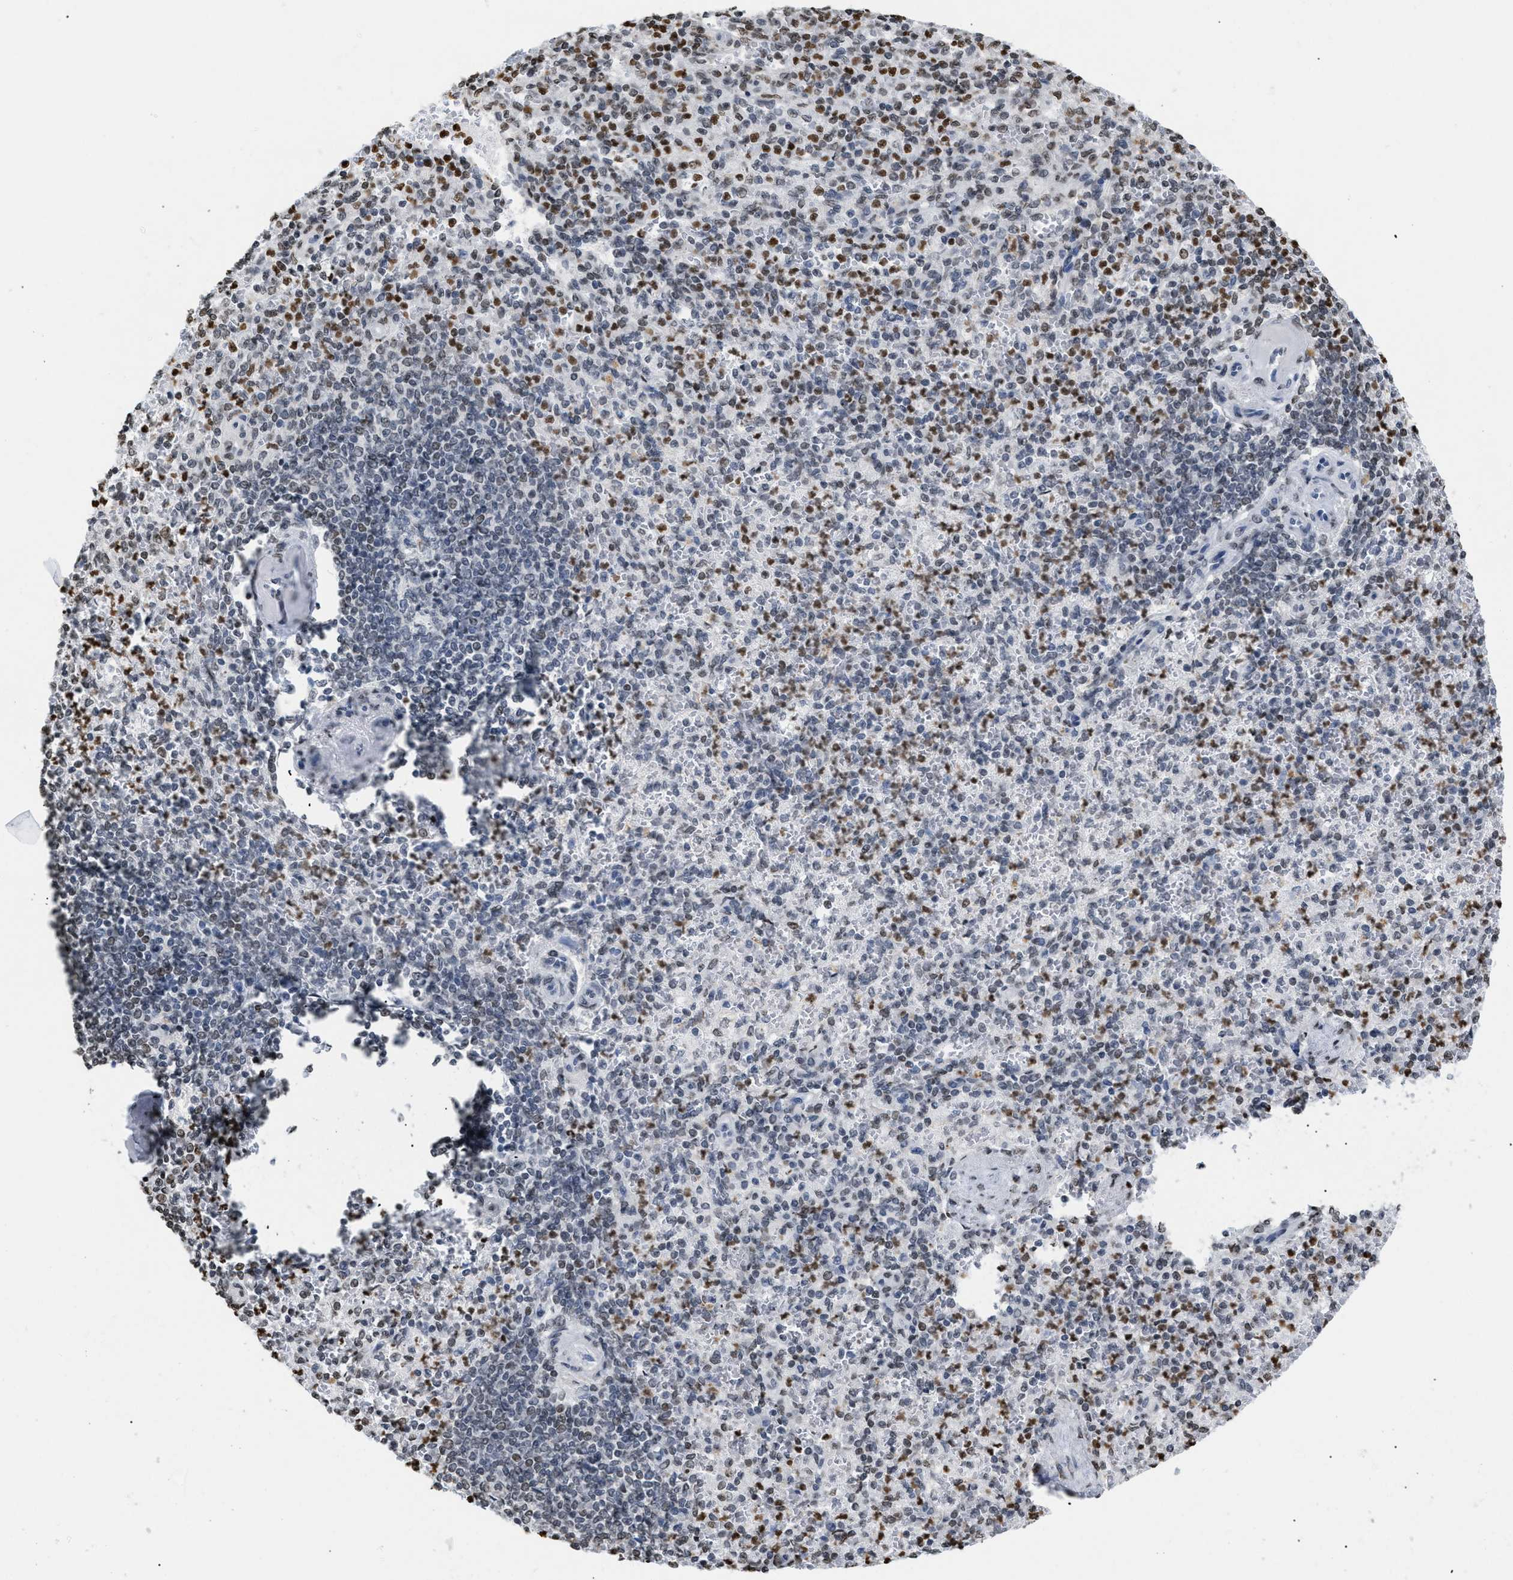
{"staining": {"intensity": "moderate", "quantity": "25%-75%", "location": "nuclear"}, "tissue": "spleen", "cell_type": "Cells in red pulp", "image_type": "normal", "snomed": [{"axis": "morphology", "description": "Normal tissue, NOS"}, {"axis": "topography", "description": "Spleen"}], "caption": "Spleen stained with DAB immunohistochemistry reveals medium levels of moderate nuclear staining in approximately 25%-75% of cells in red pulp. The protein of interest is stained brown, and the nuclei are stained in blue (DAB (3,3'-diaminobenzidine) IHC with brightfield microscopy, high magnification).", "gene": "HMGN2", "patient": {"sex": "female", "age": 74}}